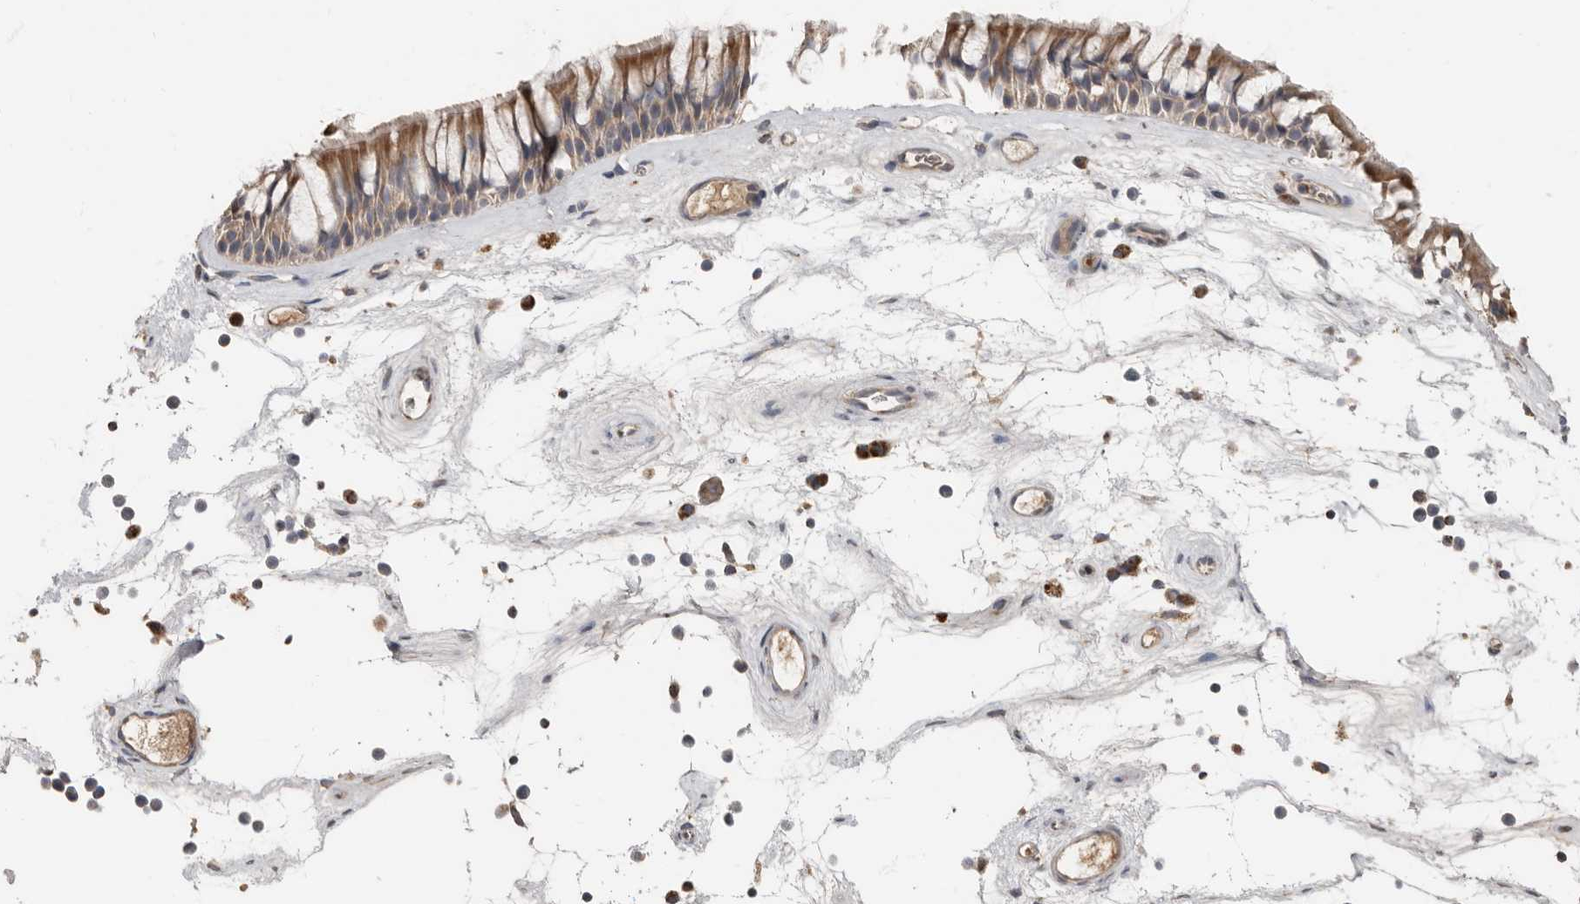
{"staining": {"intensity": "moderate", "quantity": ">75%", "location": "cytoplasmic/membranous"}, "tissue": "nasopharynx", "cell_type": "Respiratory epithelial cells", "image_type": "normal", "snomed": [{"axis": "morphology", "description": "Normal tissue, NOS"}, {"axis": "topography", "description": "Nasopharynx"}], "caption": "DAB immunohistochemical staining of unremarkable human nasopharynx demonstrates moderate cytoplasmic/membranous protein staining in approximately >75% of respiratory epithelial cells.", "gene": "KIF26B", "patient": {"sex": "male", "age": 64}}